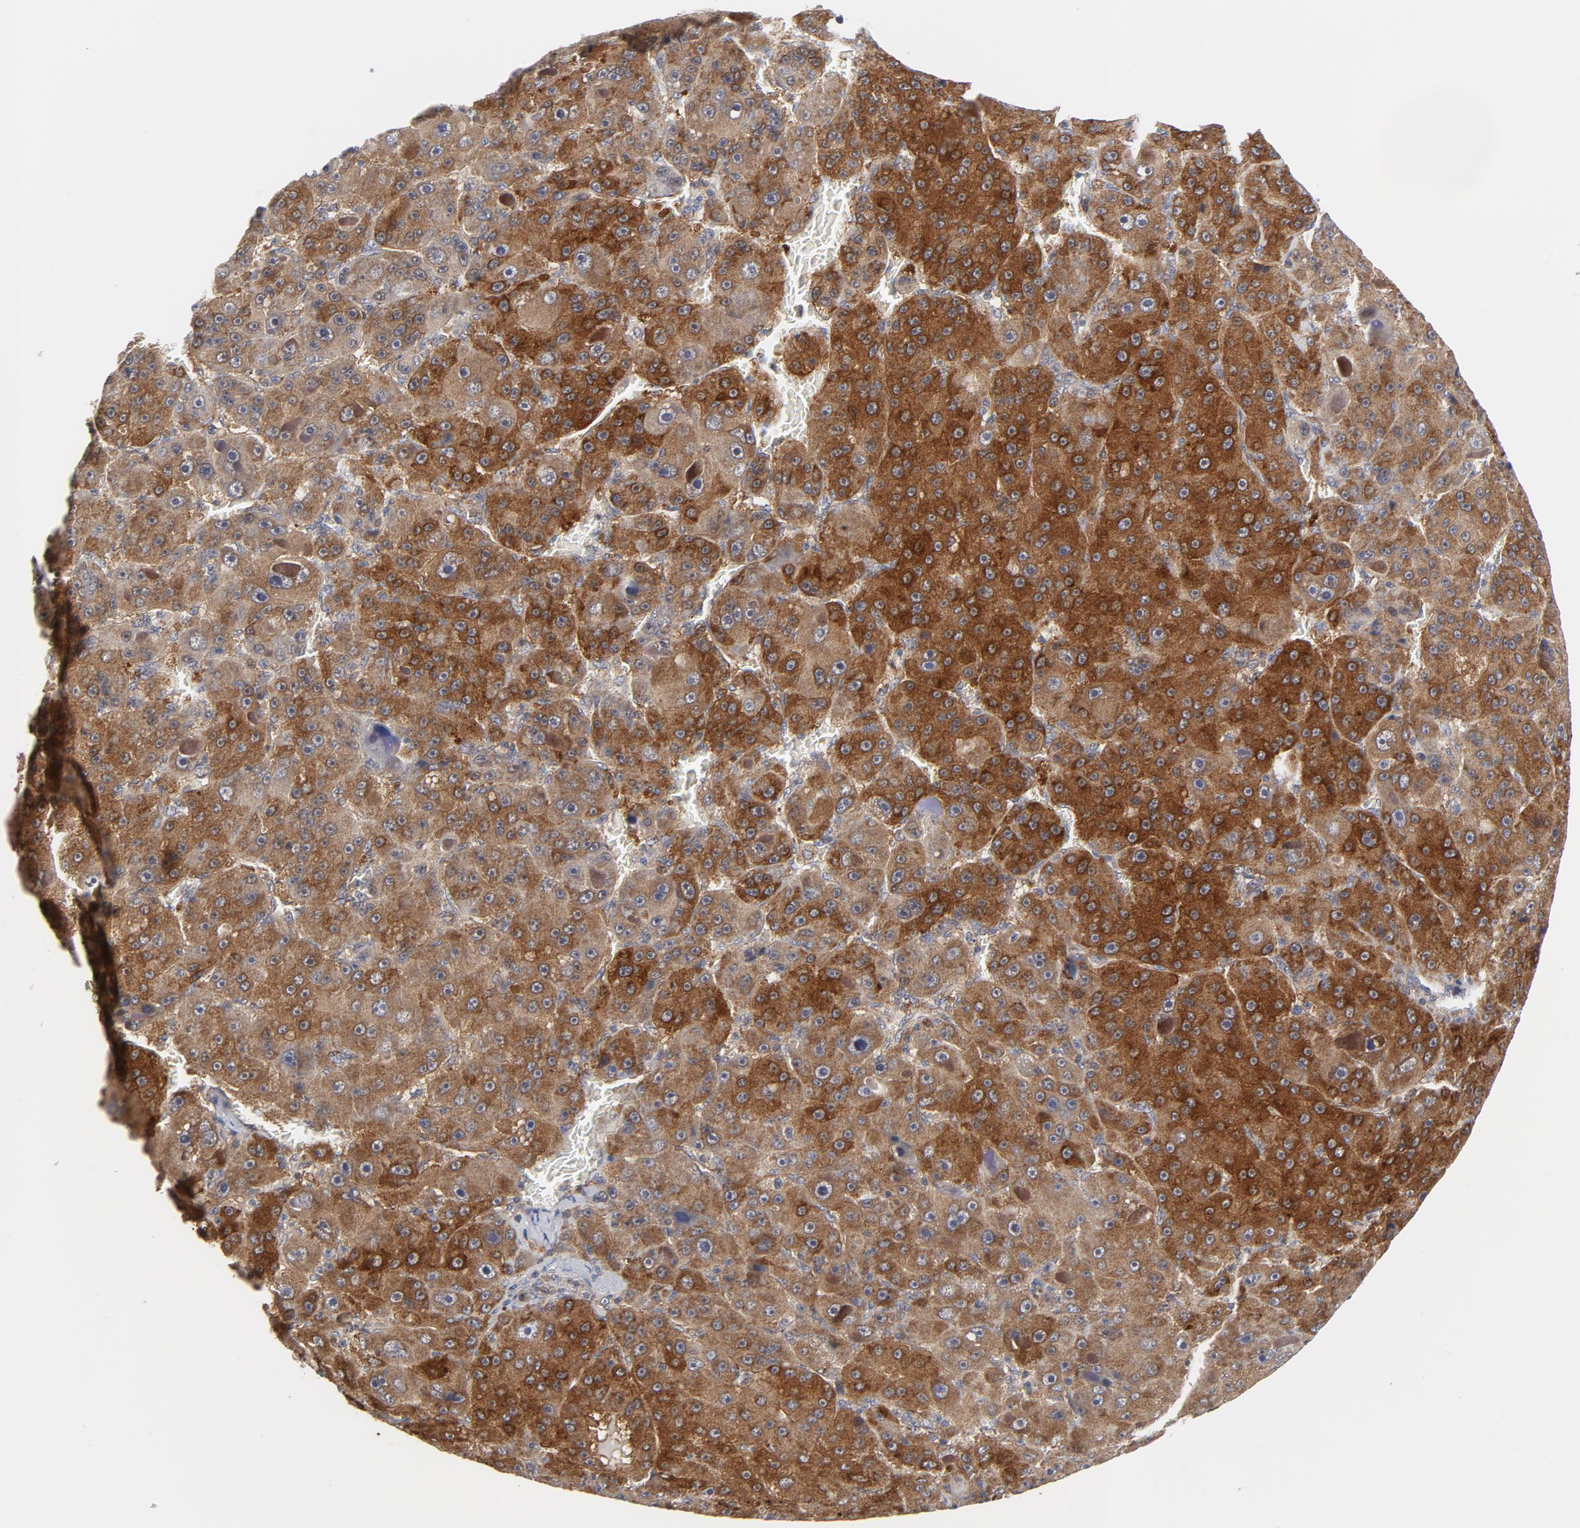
{"staining": {"intensity": "strong", "quantity": ">75%", "location": "cytoplasmic/membranous"}, "tissue": "liver cancer", "cell_type": "Tumor cells", "image_type": "cancer", "snomed": [{"axis": "morphology", "description": "Carcinoma, Hepatocellular, NOS"}, {"axis": "topography", "description": "Liver"}], "caption": "Strong cytoplasmic/membranous positivity is identified in approximately >75% of tumor cells in hepatocellular carcinoma (liver).", "gene": "RAPGEF4", "patient": {"sex": "male", "age": 76}}